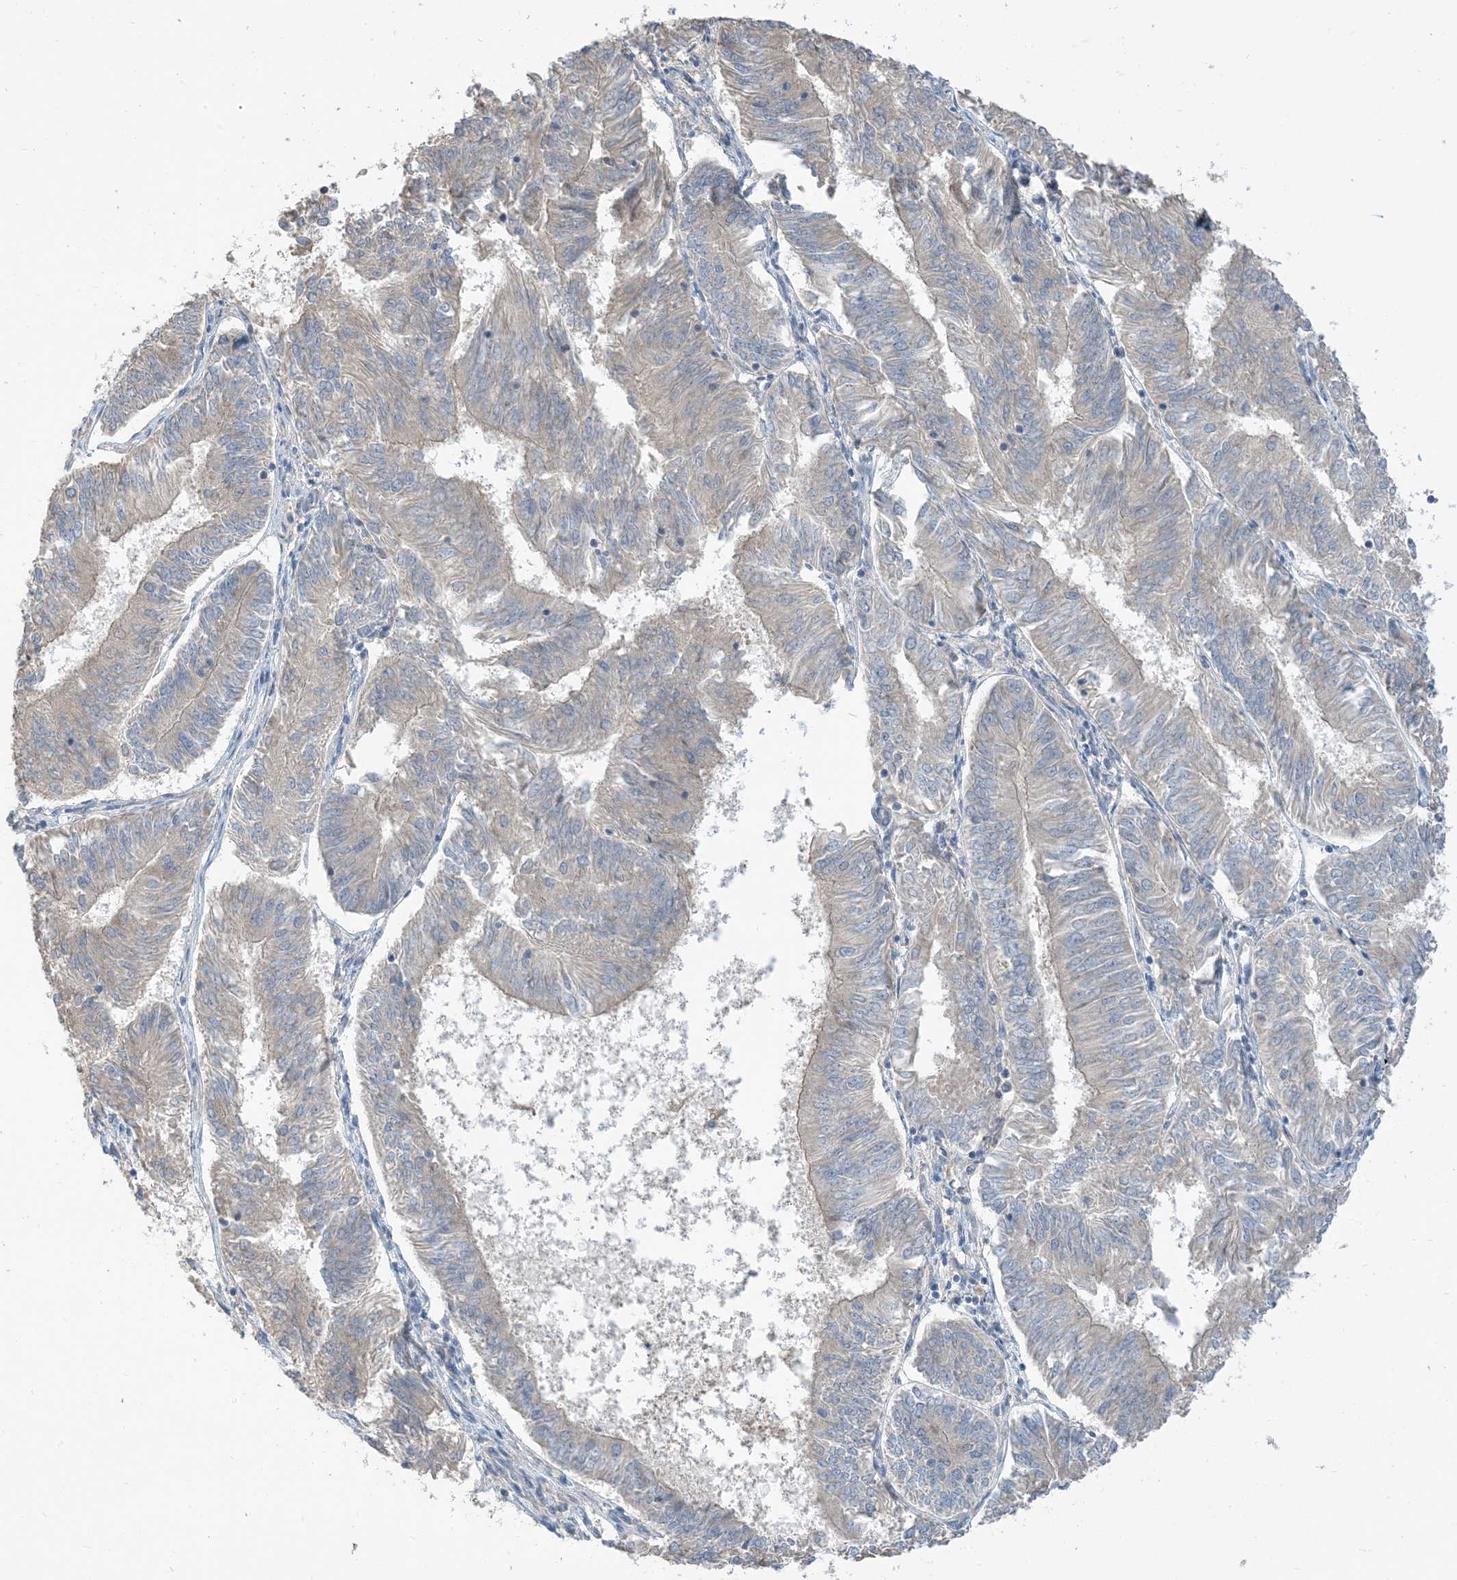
{"staining": {"intensity": "weak", "quantity": "<25%", "location": "cytoplasmic/membranous"}, "tissue": "endometrial cancer", "cell_type": "Tumor cells", "image_type": "cancer", "snomed": [{"axis": "morphology", "description": "Adenocarcinoma, NOS"}, {"axis": "topography", "description": "Endometrium"}], "caption": "Micrograph shows no significant protein positivity in tumor cells of endometrial adenocarcinoma.", "gene": "USP53", "patient": {"sex": "female", "age": 58}}